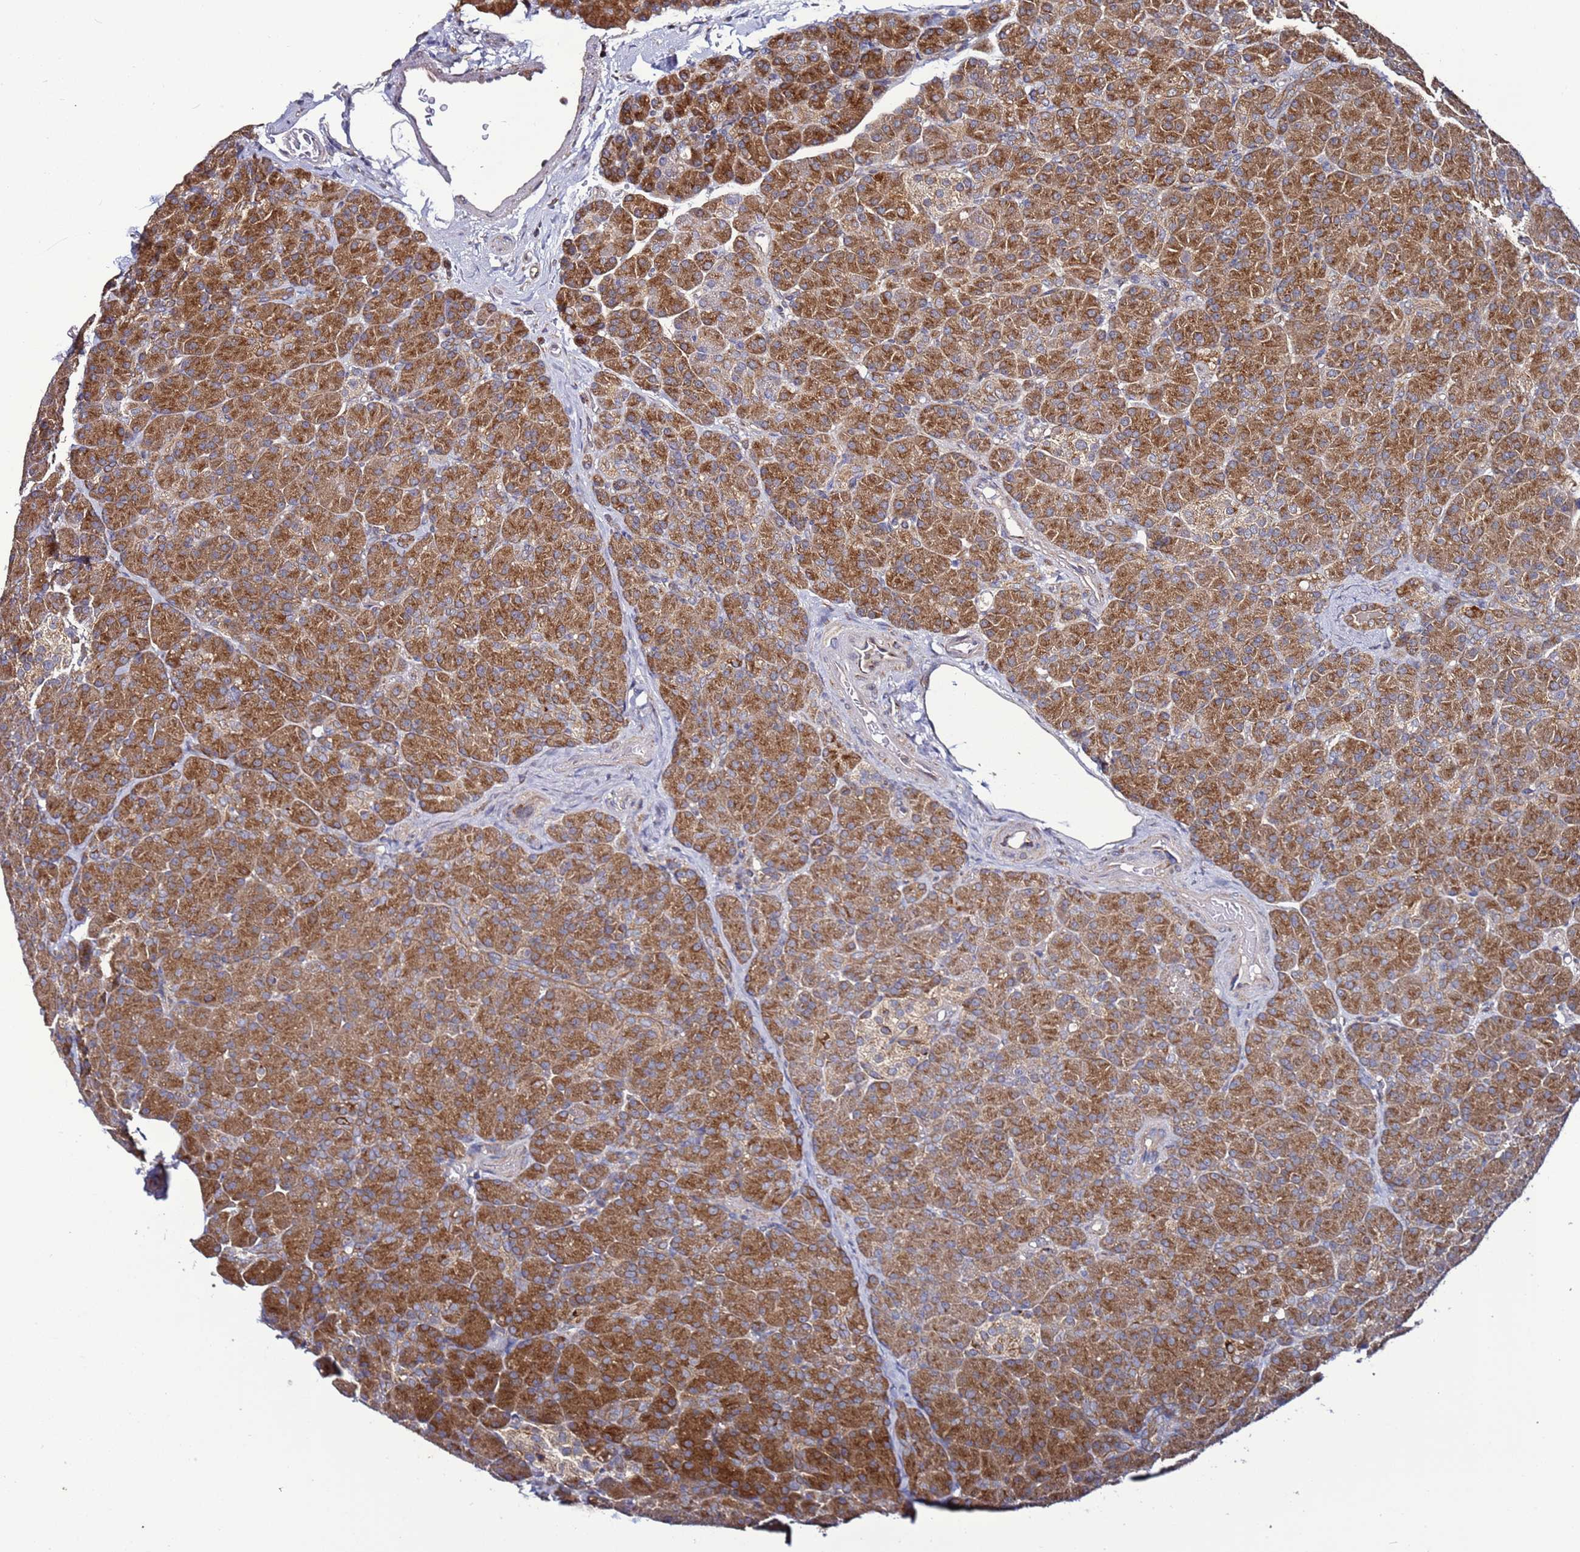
{"staining": {"intensity": "strong", "quantity": ">75%", "location": "cytoplasmic/membranous"}, "tissue": "pancreas", "cell_type": "Exocrine glandular cells", "image_type": "normal", "snomed": [{"axis": "morphology", "description": "Normal tissue, NOS"}, {"axis": "topography", "description": "Pancreas"}], "caption": "The image shows staining of benign pancreas, revealing strong cytoplasmic/membranous protein positivity (brown color) within exocrine glandular cells.", "gene": "TMEM176B", "patient": {"sex": "female", "age": 43}}